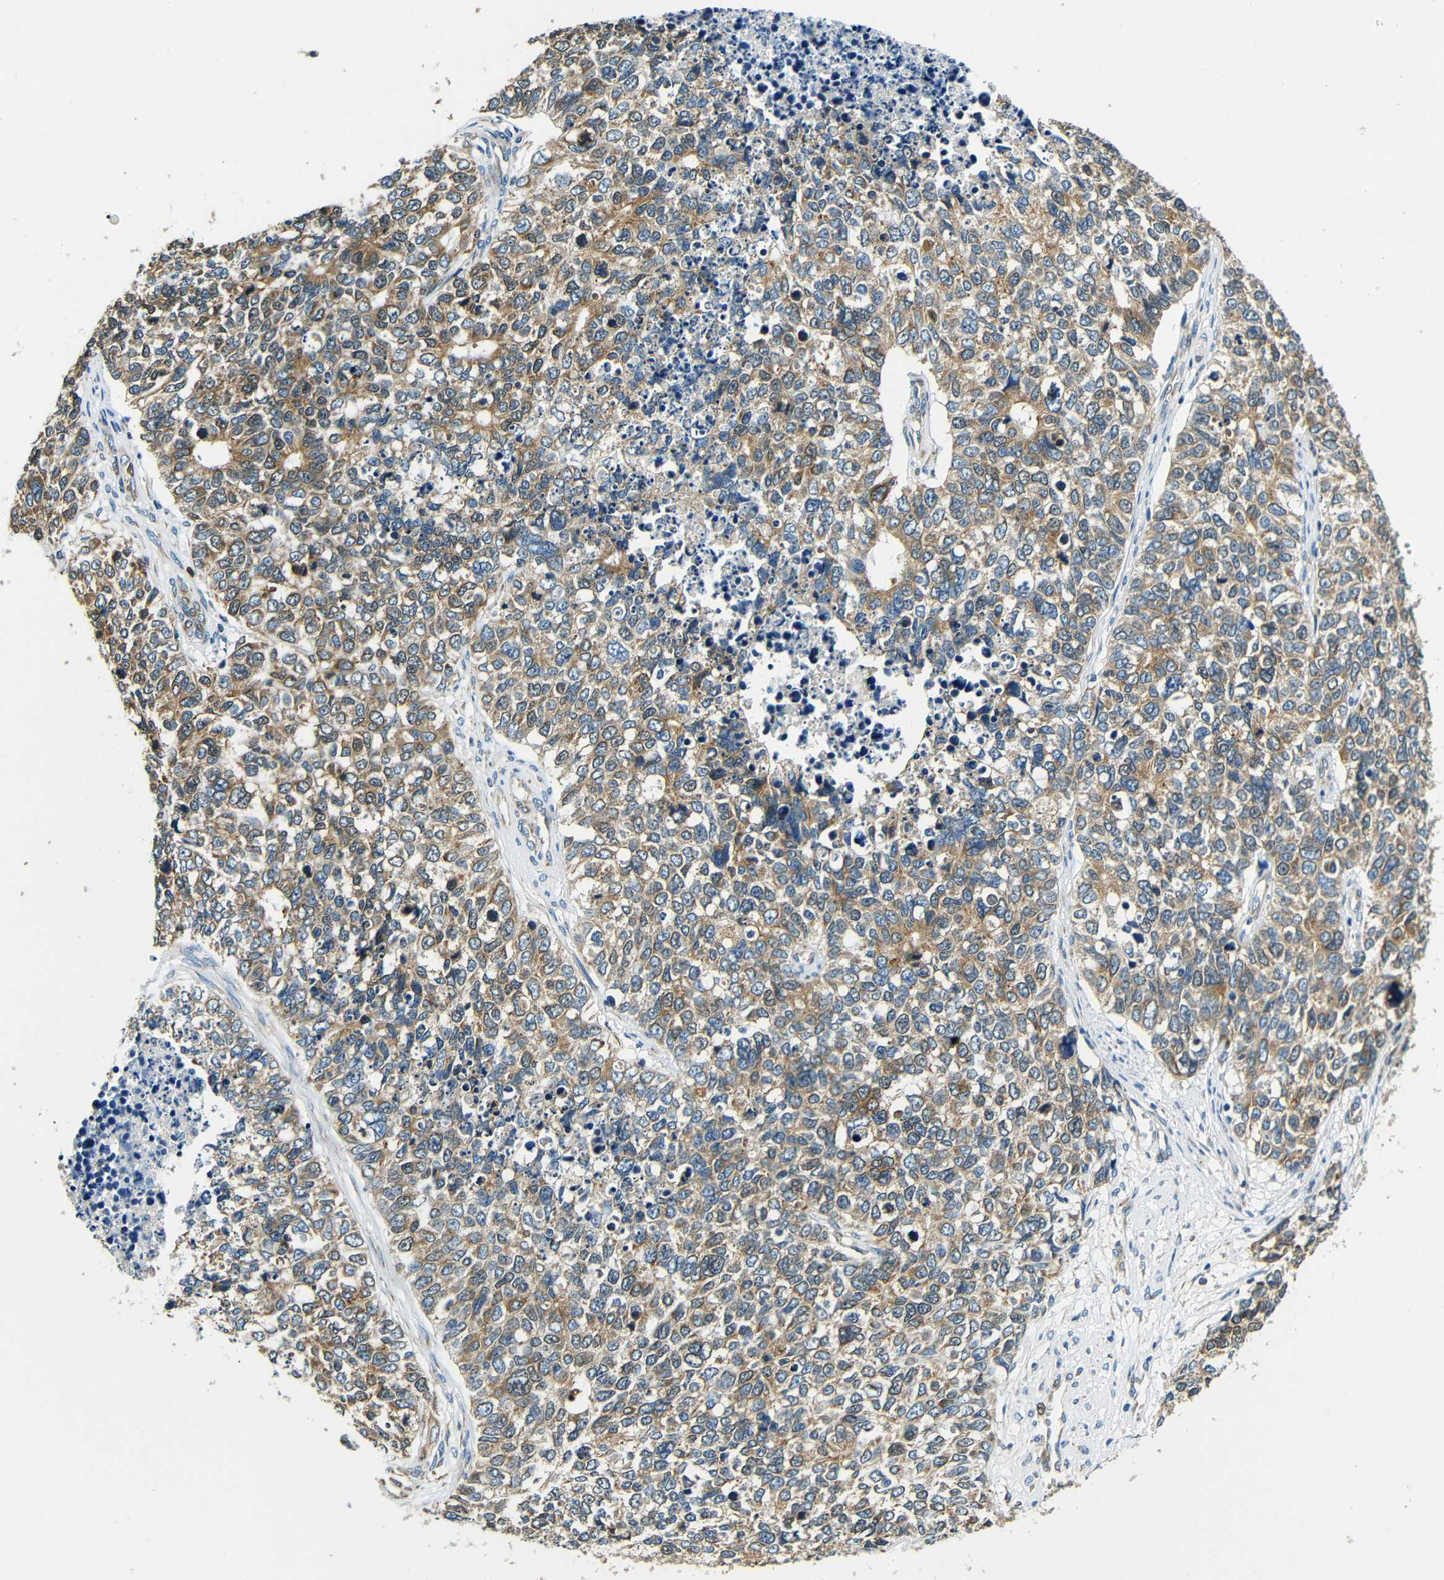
{"staining": {"intensity": "moderate", "quantity": ">75%", "location": "cytoplasmic/membranous"}, "tissue": "cervical cancer", "cell_type": "Tumor cells", "image_type": "cancer", "snomed": [{"axis": "morphology", "description": "Squamous cell carcinoma, NOS"}, {"axis": "topography", "description": "Cervix"}], "caption": "Cervical squamous cell carcinoma stained with a protein marker reveals moderate staining in tumor cells.", "gene": "VAPB", "patient": {"sex": "female", "age": 63}}